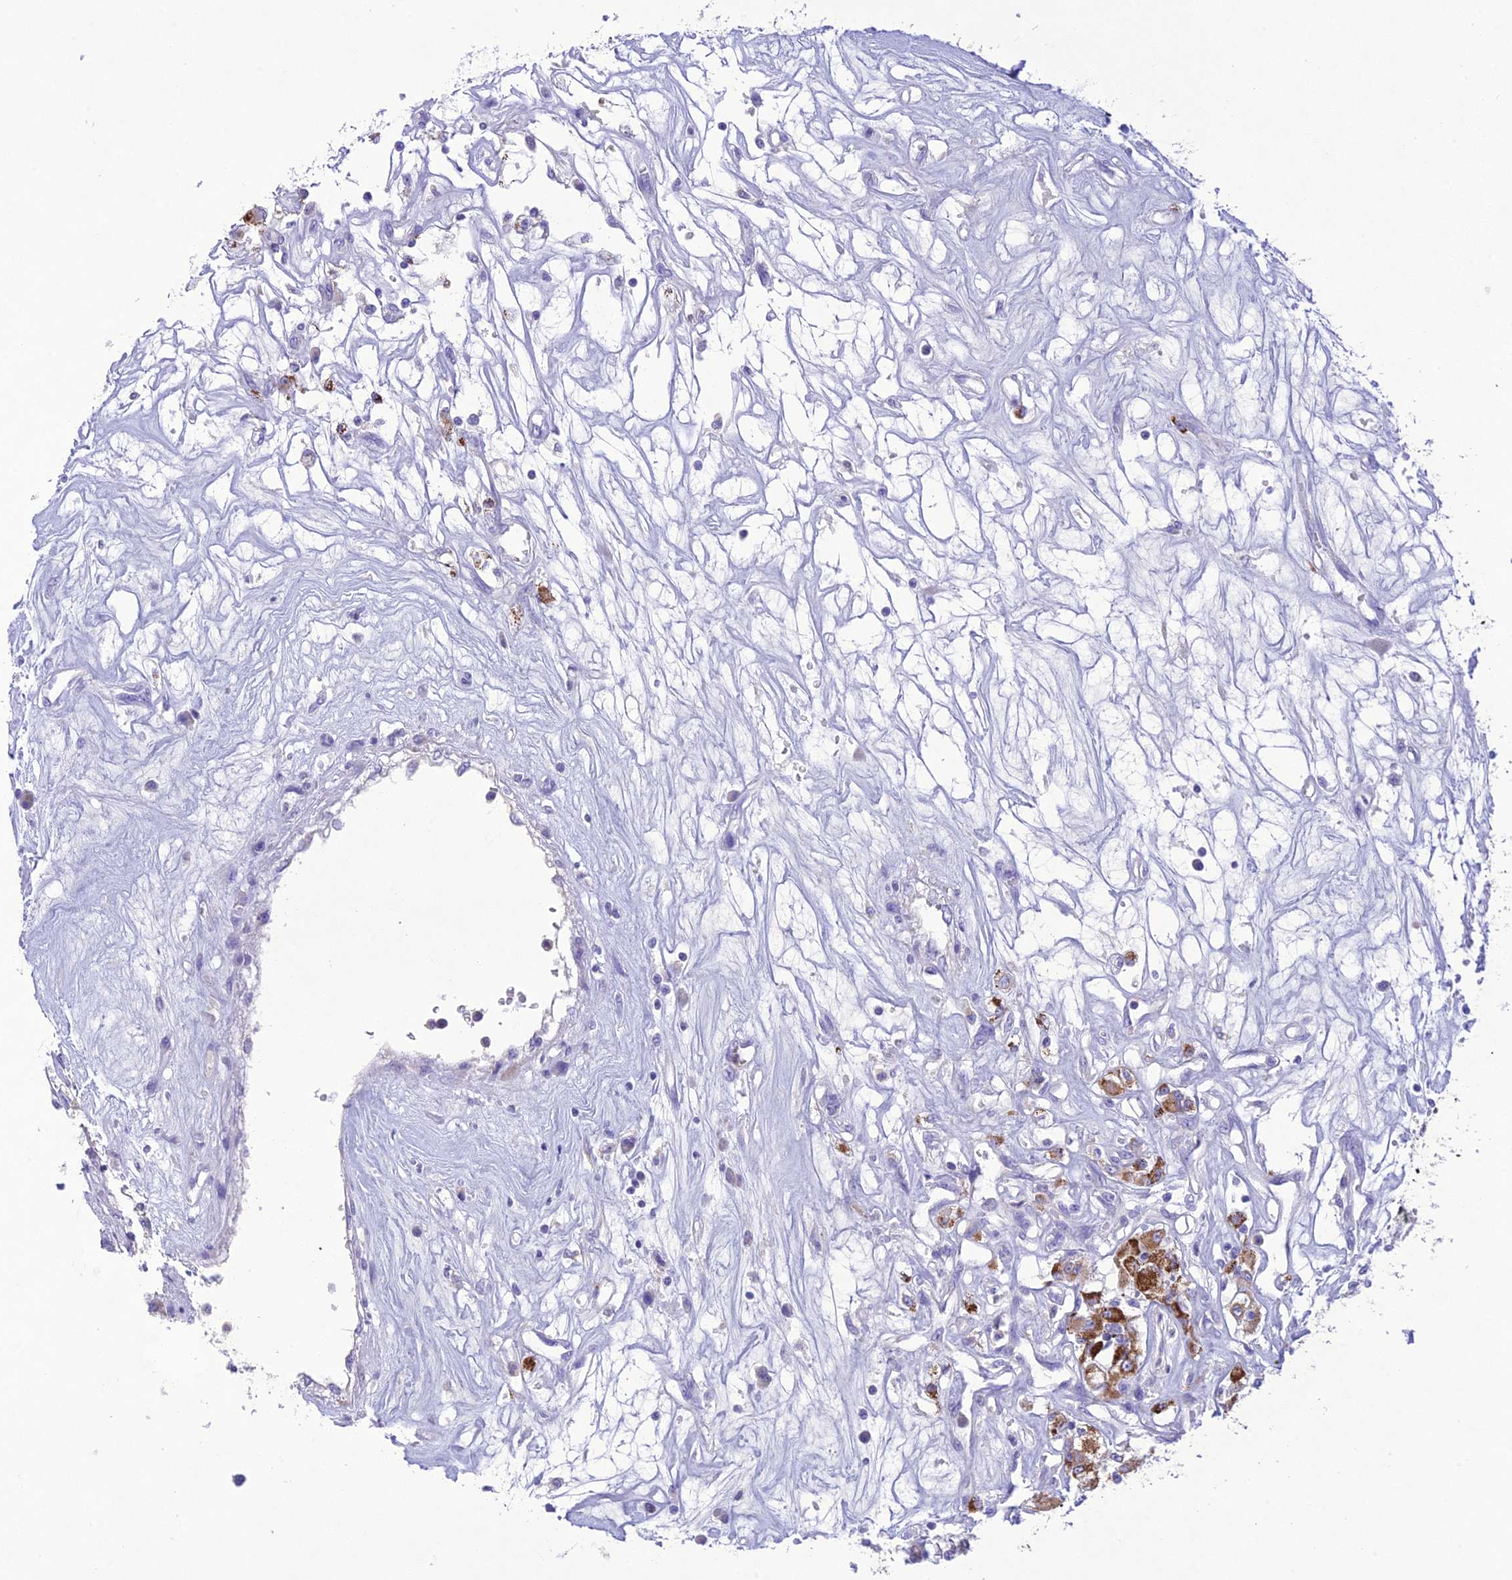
{"staining": {"intensity": "moderate", "quantity": "25%-75%", "location": "cytoplasmic/membranous"}, "tissue": "renal cancer", "cell_type": "Tumor cells", "image_type": "cancer", "snomed": [{"axis": "morphology", "description": "Adenocarcinoma, NOS"}, {"axis": "topography", "description": "Kidney"}], "caption": "An immunohistochemistry (IHC) histopathology image of tumor tissue is shown. Protein staining in brown shows moderate cytoplasmic/membranous positivity in renal cancer within tumor cells.", "gene": "SLC13A5", "patient": {"sex": "female", "age": 59}}